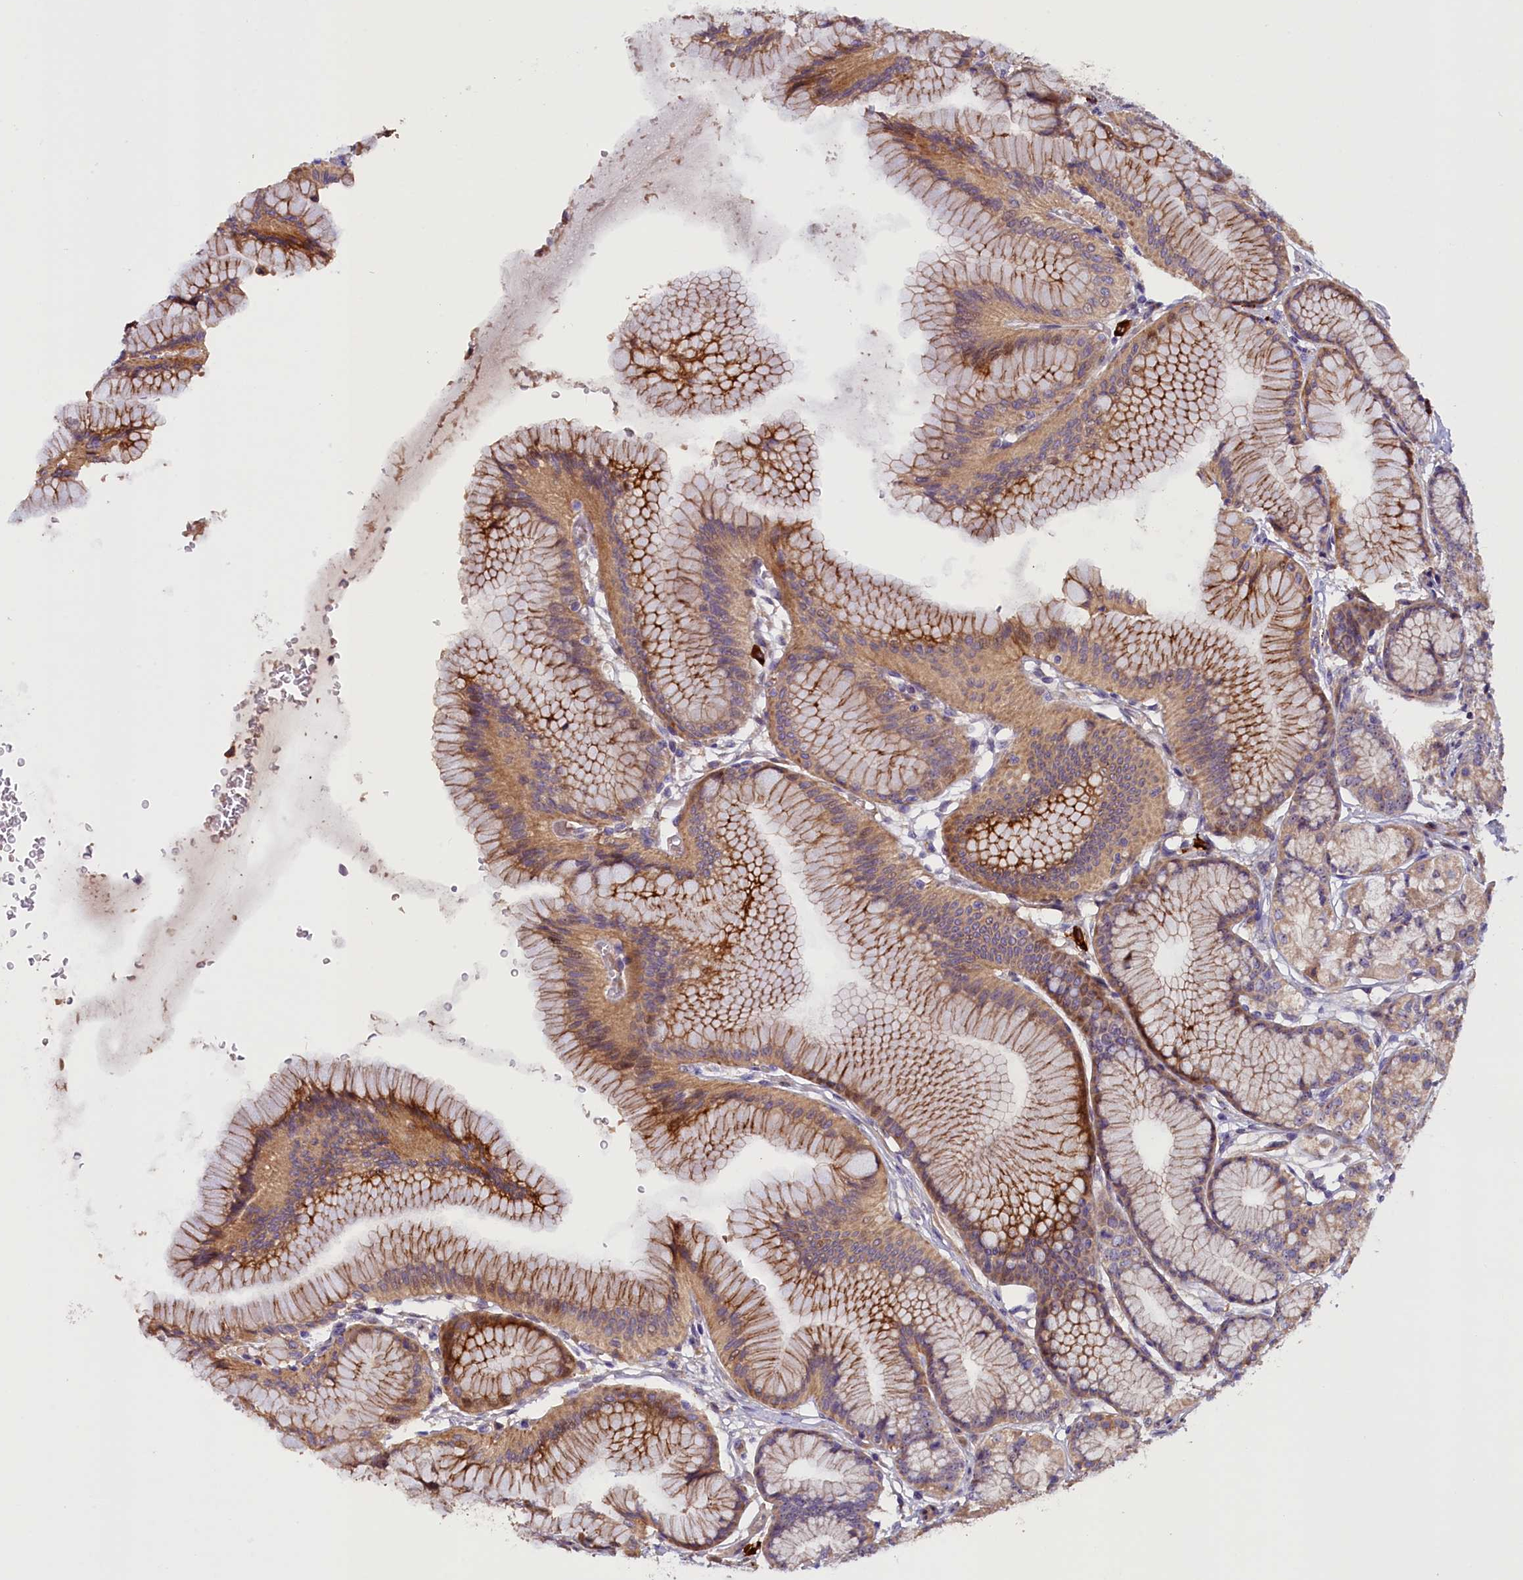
{"staining": {"intensity": "strong", "quantity": "25%-75%", "location": "cytoplasmic/membranous"}, "tissue": "stomach", "cell_type": "Glandular cells", "image_type": "normal", "snomed": [{"axis": "morphology", "description": "Normal tissue, NOS"}, {"axis": "morphology", "description": "Adenocarcinoma, NOS"}, {"axis": "morphology", "description": "Adenocarcinoma, High grade"}, {"axis": "topography", "description": "Stomach, upper"}, {"axis": "topography", "description": "Stomach"}], "caption": "Normal stomach reveals strong cytoplasmic/membranous expression in approximately 25%-75% of glandular cells (IHC, brightfield microscopy, high magnification)..", "gene": "FRY", "patient": {"sex": "female", "age": 65}}